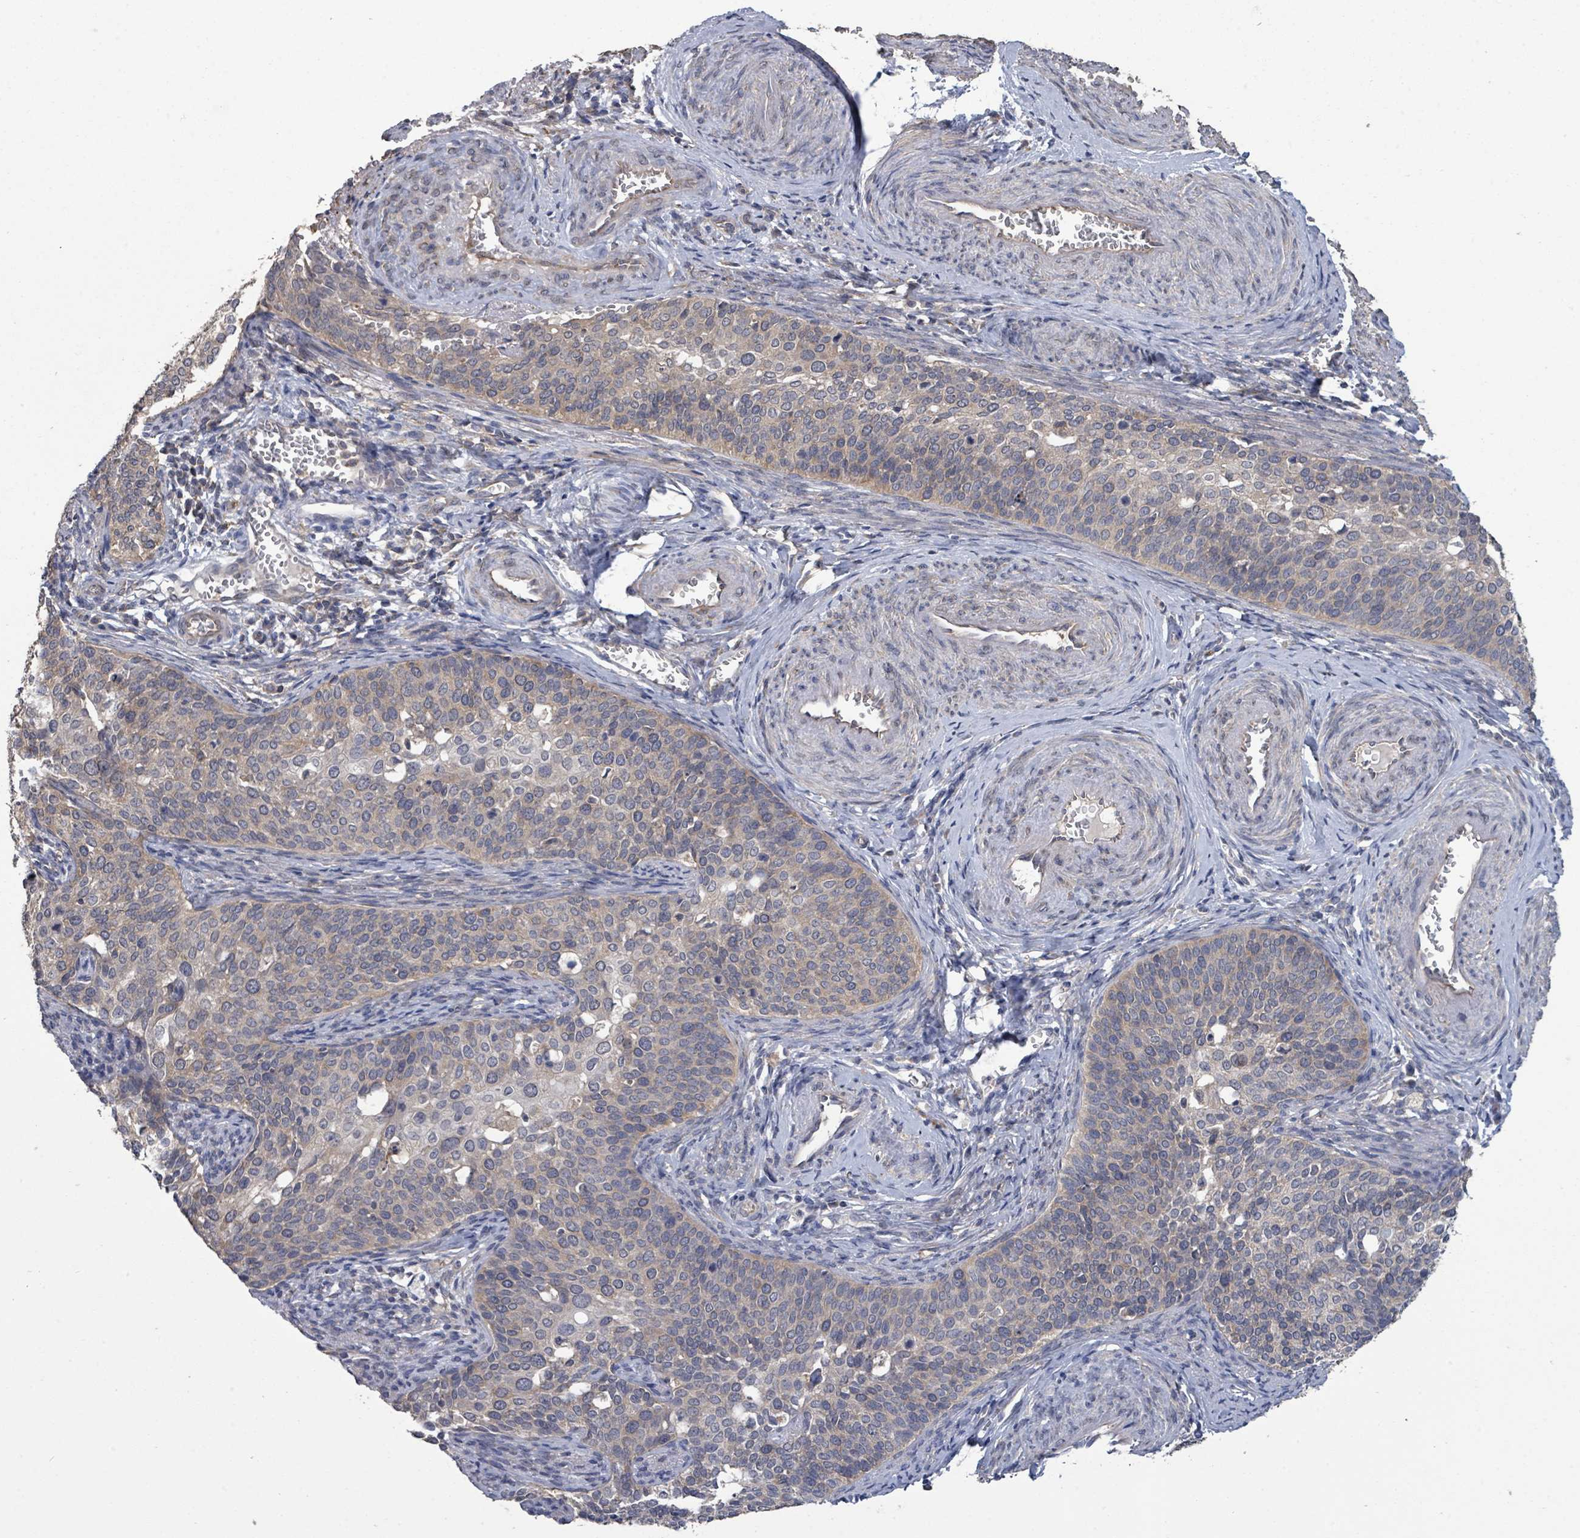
{"staining": {"intensity": "negative", "quantity": "none", "location": "none"}, "tissue": "cervical cancer", "cell_type": "Tumor cells", "image_type": "cancer", "snomed": [{"axis": "morphology", "description": "Squamous cell carcinoma, NOS"}, {"axis": "topography", "description": "Cervix"}], "caption": "A photomicrograph of squamous cell carcinoma (cervical) stained for a protein shows no brown staining in tumor cells.", "gene": "SLC9A7", "patient": {"sex": "female", "age": 44}}